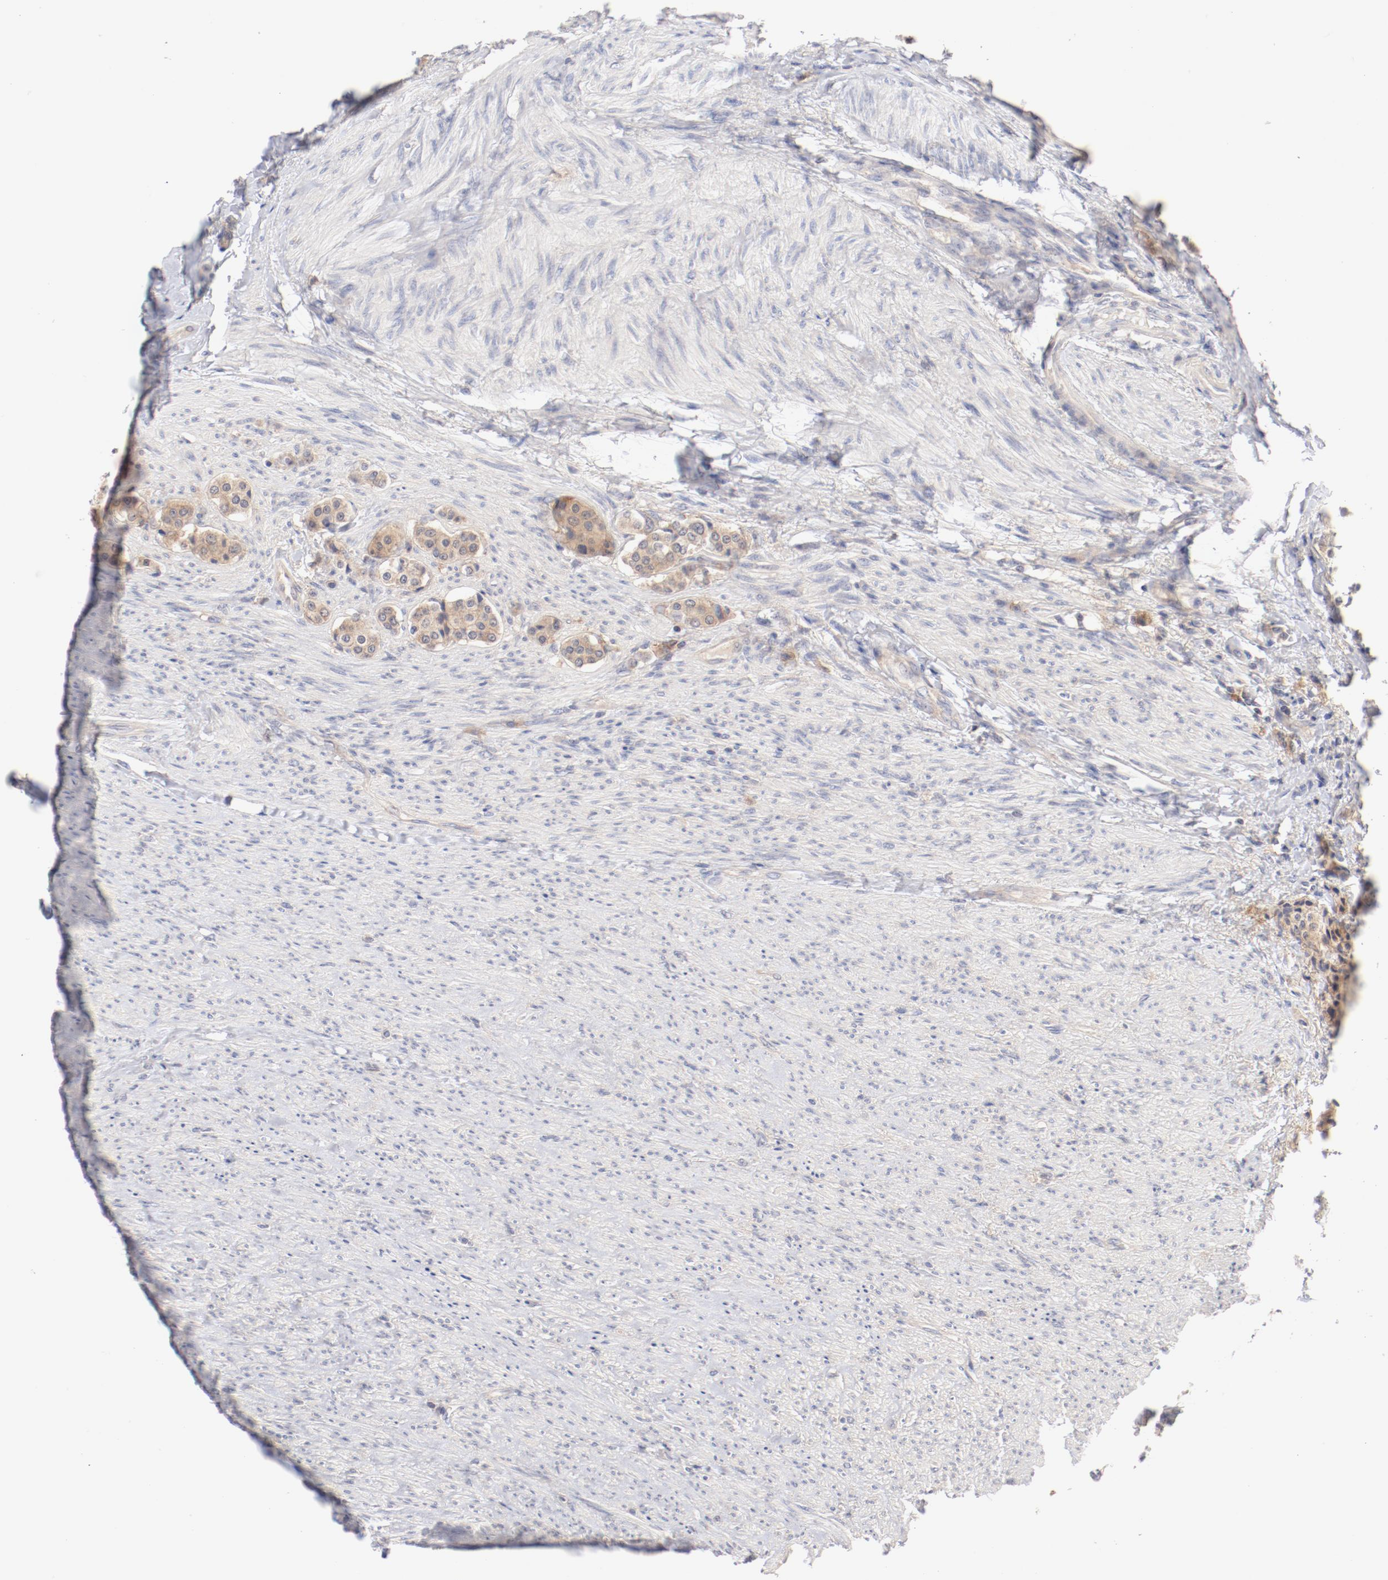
{"staining": {"intensity": "moderate", "quantity": ">75%", "location": "cytoplasmic/membranous"}, "tissue": "carcinoid", "cell_type": "Tumor cells", "image_type": "cancer", "snomed": [{"axis": "morphology", "description": "Carcinoid, malignant, NOS"}, {"axis": "topography", "description": "Colon"}], "caption": "Protein expression analysis of human malignant carcinoid reveals moderate cytoplasmic/membranous positivity in approximately >75% of tumor cells.", "gene": "SETD3", "patient": {"sex": "female", "age": 61}}